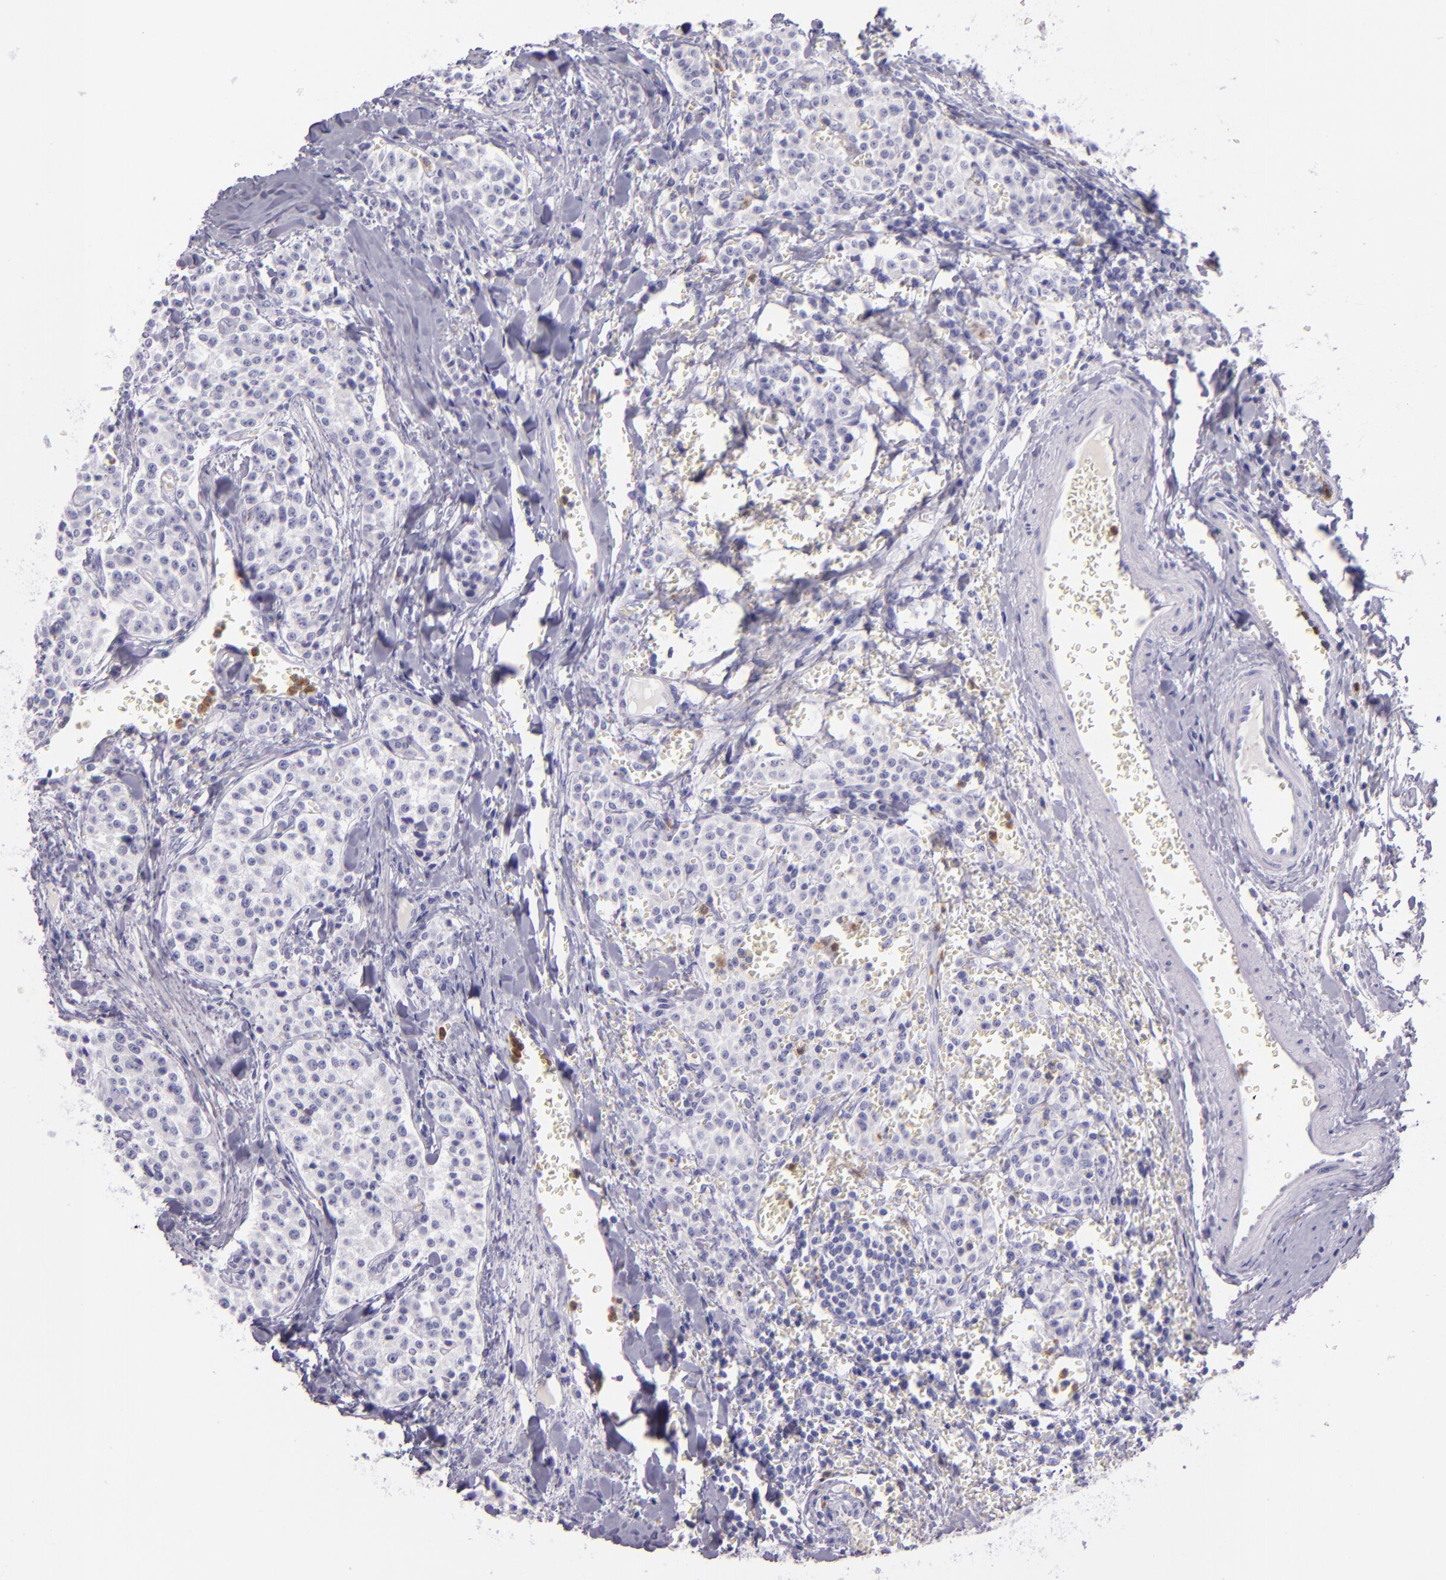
{"staining": {"intensity": "negative", "quantity": "none", "location": "none"}, "tissue": "carcinoid", "cell_type": "Tumor cells", "image_type": "cancer", "snomed": [{"axis": "morphology", "description": "Carcinoid, malignant, NOS"}, {"axis": "topography", "description": "Stomach"}], "caption": "High power microscopy image of an IHC photomicrograph of carcinoid (malignant), revealing no significant expression in tumor cells.", "gene": "CEACAM1", "patient": {"sex": "female", "age": 76}}